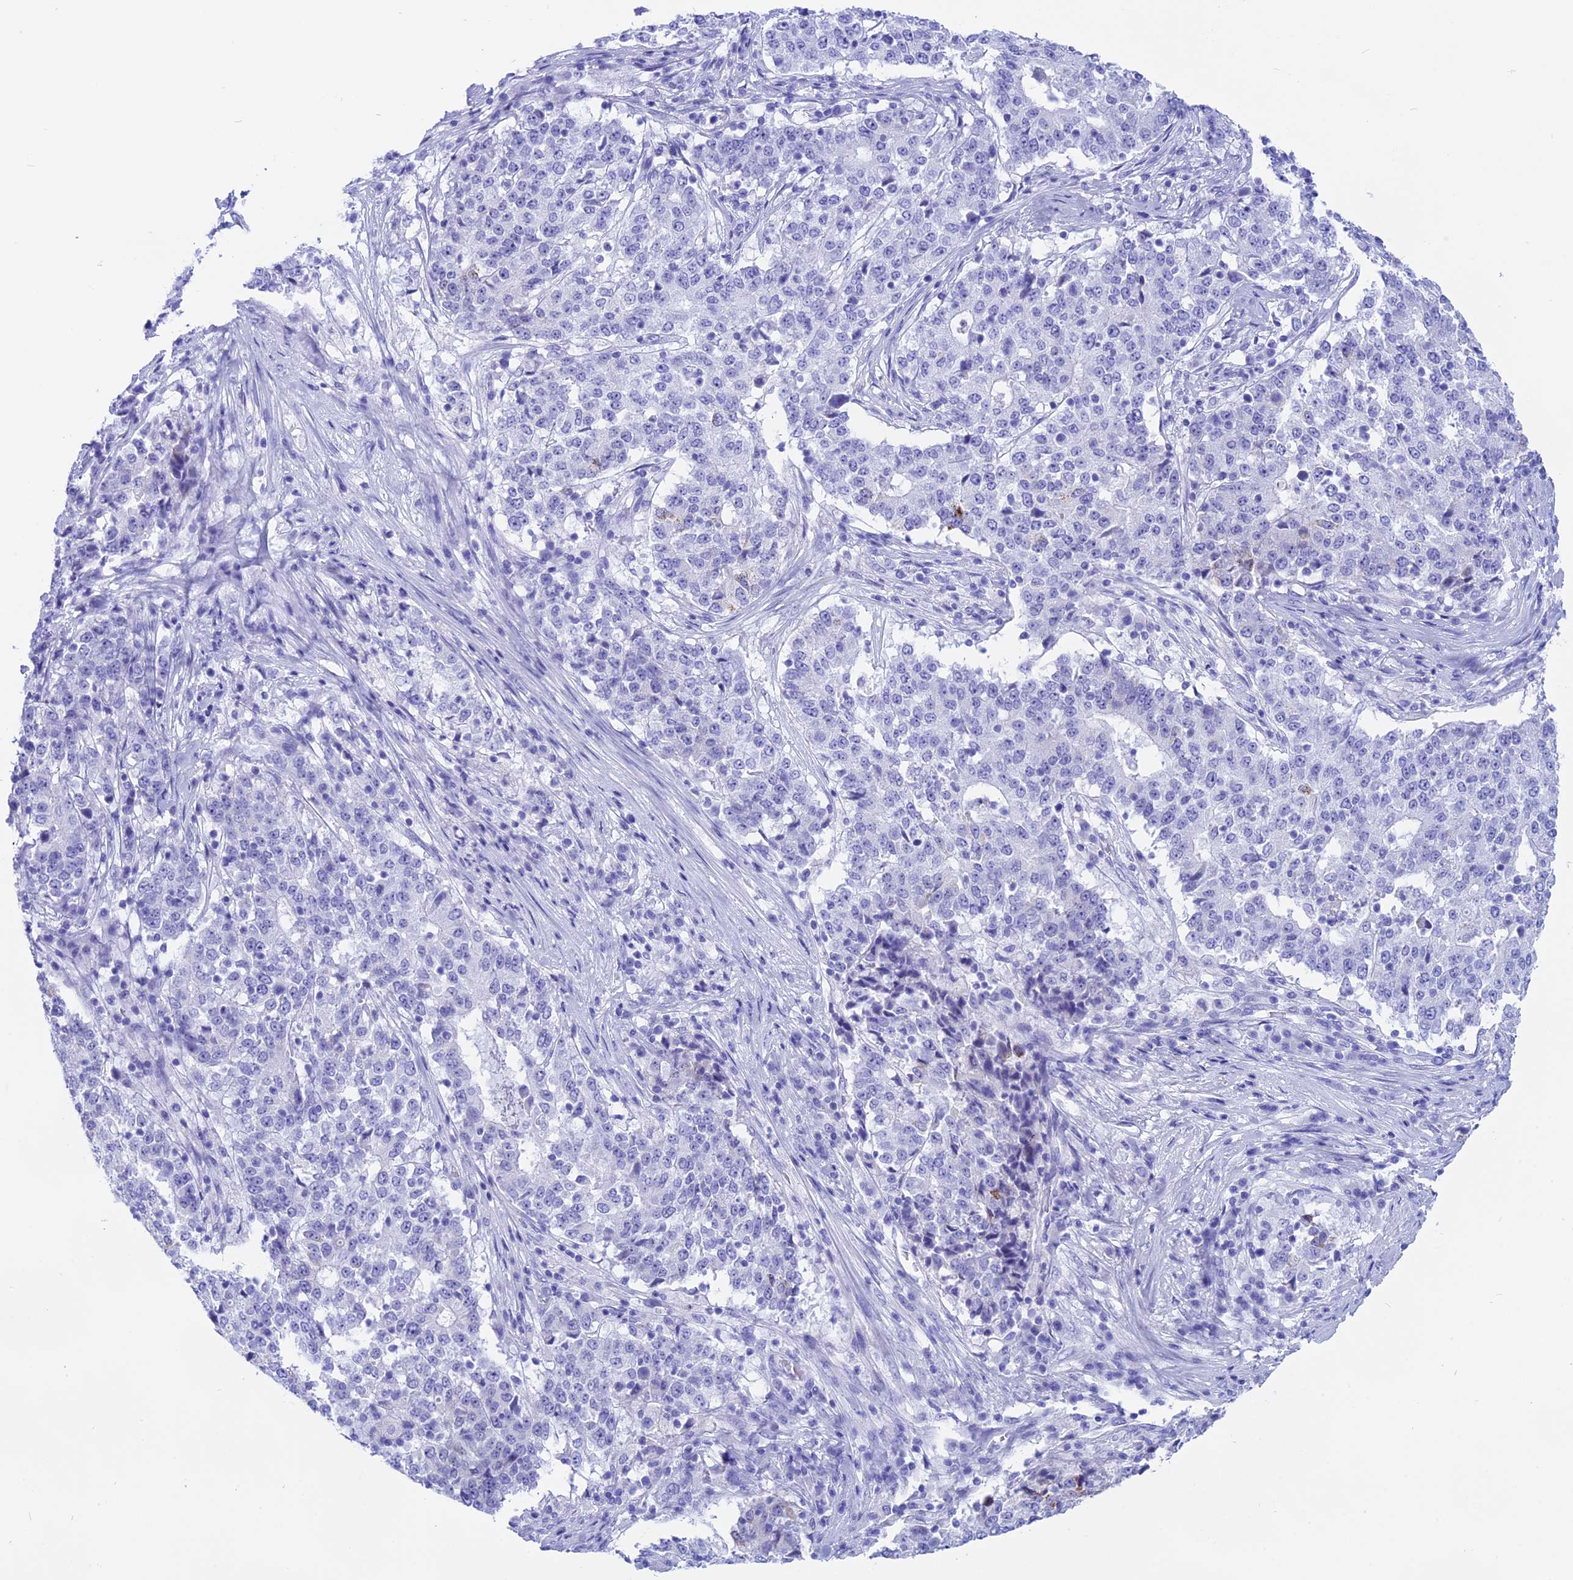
{"staining": {"intensity": "negative", "quantity": "none", "location": "none"}, "tissue": "stomach cancer", "cell_type": "Tumor cells", "image_type": "cancer", "snomed": [{"axis": "morphology", "description": "Adenocarcinoma, NOS"}, {"axis": "topography", "description": "Stomach"}], "caption": "There is no significant expression in tumor cells of stomach cancer.", "gene": "ISCA1", "patient": {"sex": "male", "age": 59}}